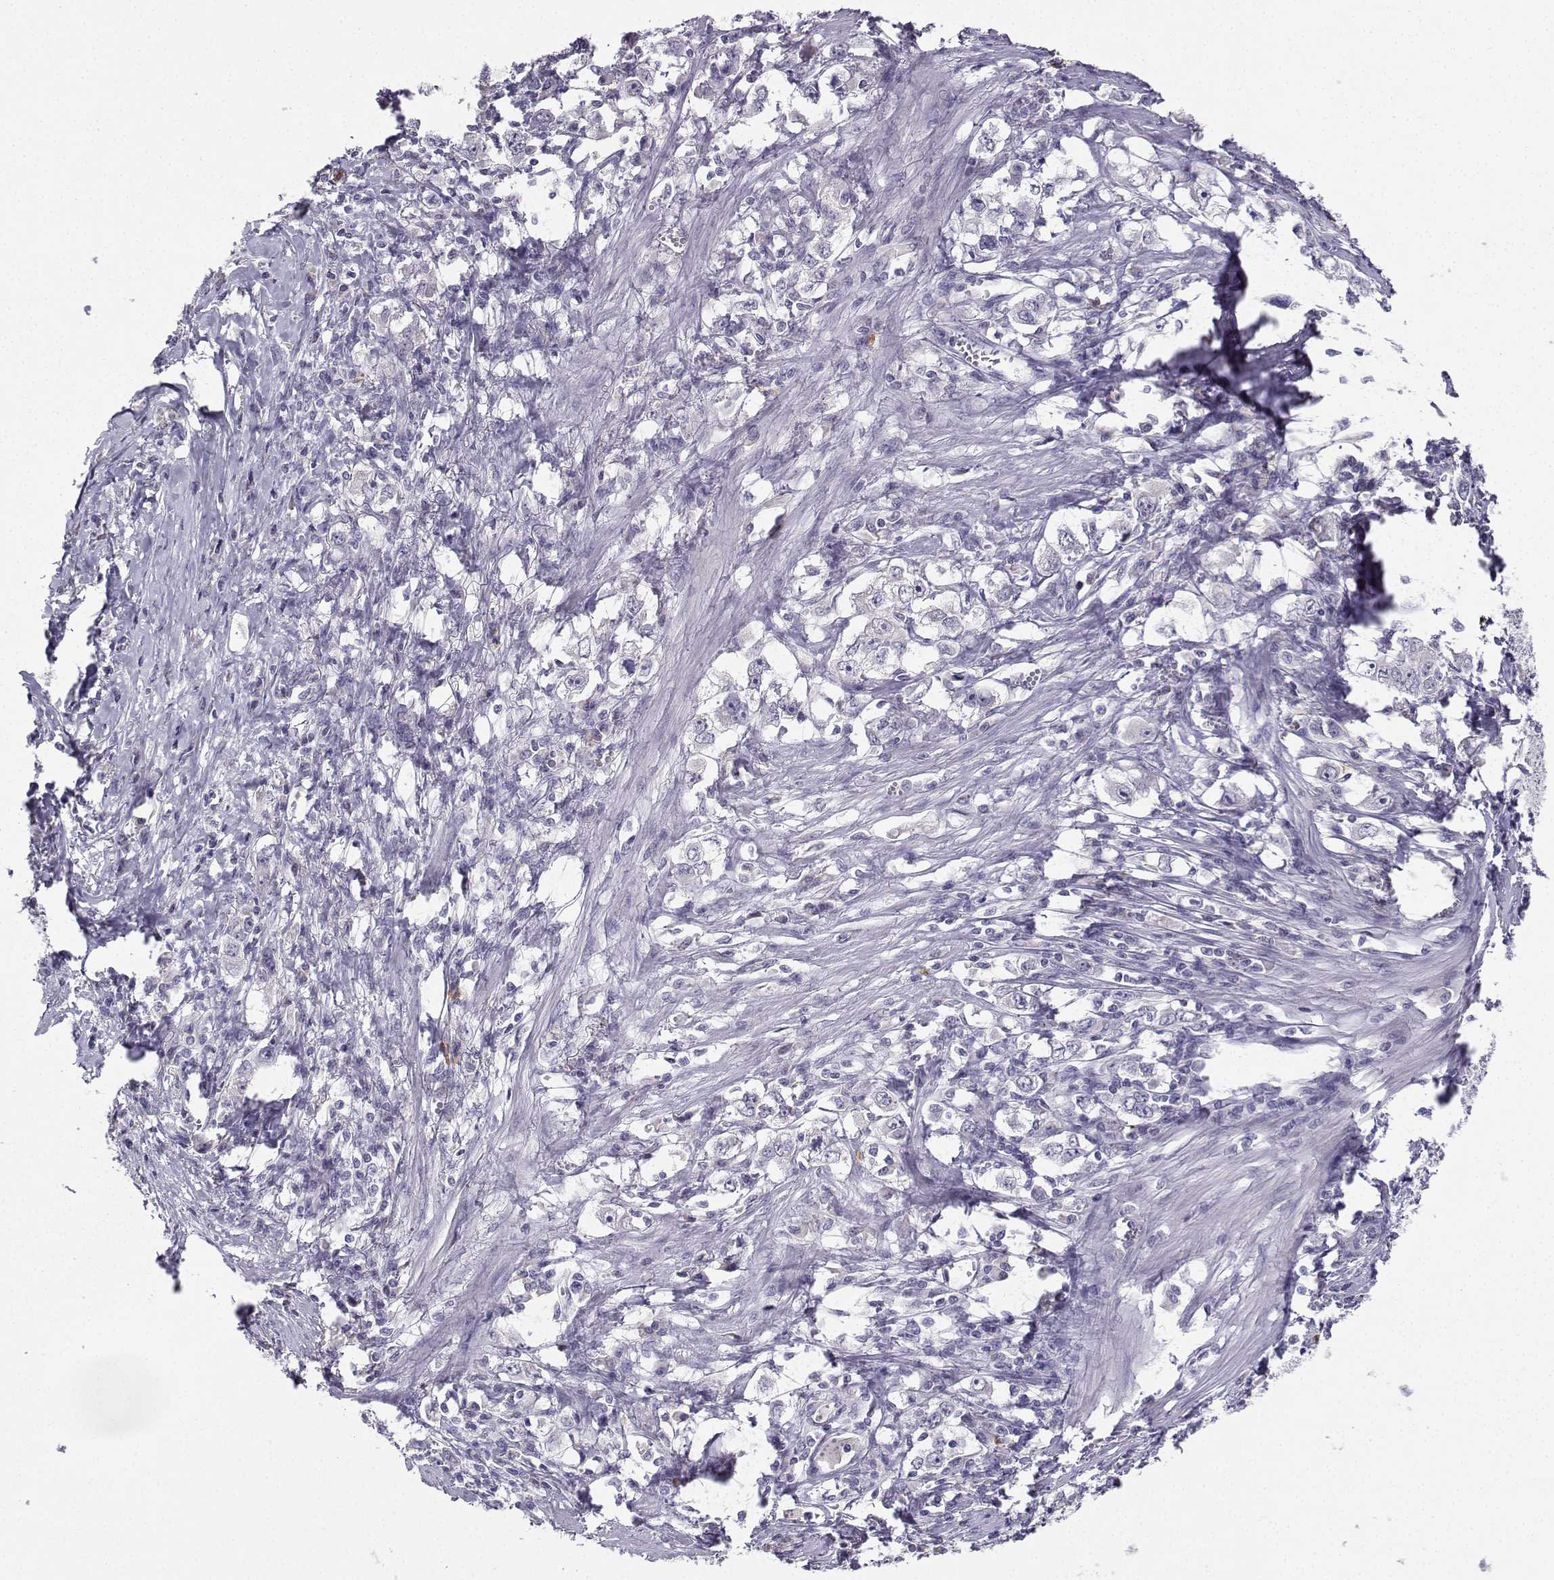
{"staining": {"intensity": "negative", "quantity": "none", "location": "none"}, "tissue": "stomach cancer", "cell_type": "Tumor cells", "image_type": "cancer", "snomed": [{"axis": "morphology", "description": "Adenocarcinoma, NOS"}, {"axis": "topography", "description": "Stomach, lower"}], "caption": "Immunohistochemistry (IHC) of stomach cancer (adenocarcinoma) displays no staining in tumor cells. (Brightfield microscopy of DAB (3,3'-diaminobenzidine) IHC at high magnification).", "gene": "CALY", "patient": {"sex": "female", "age": 72}}